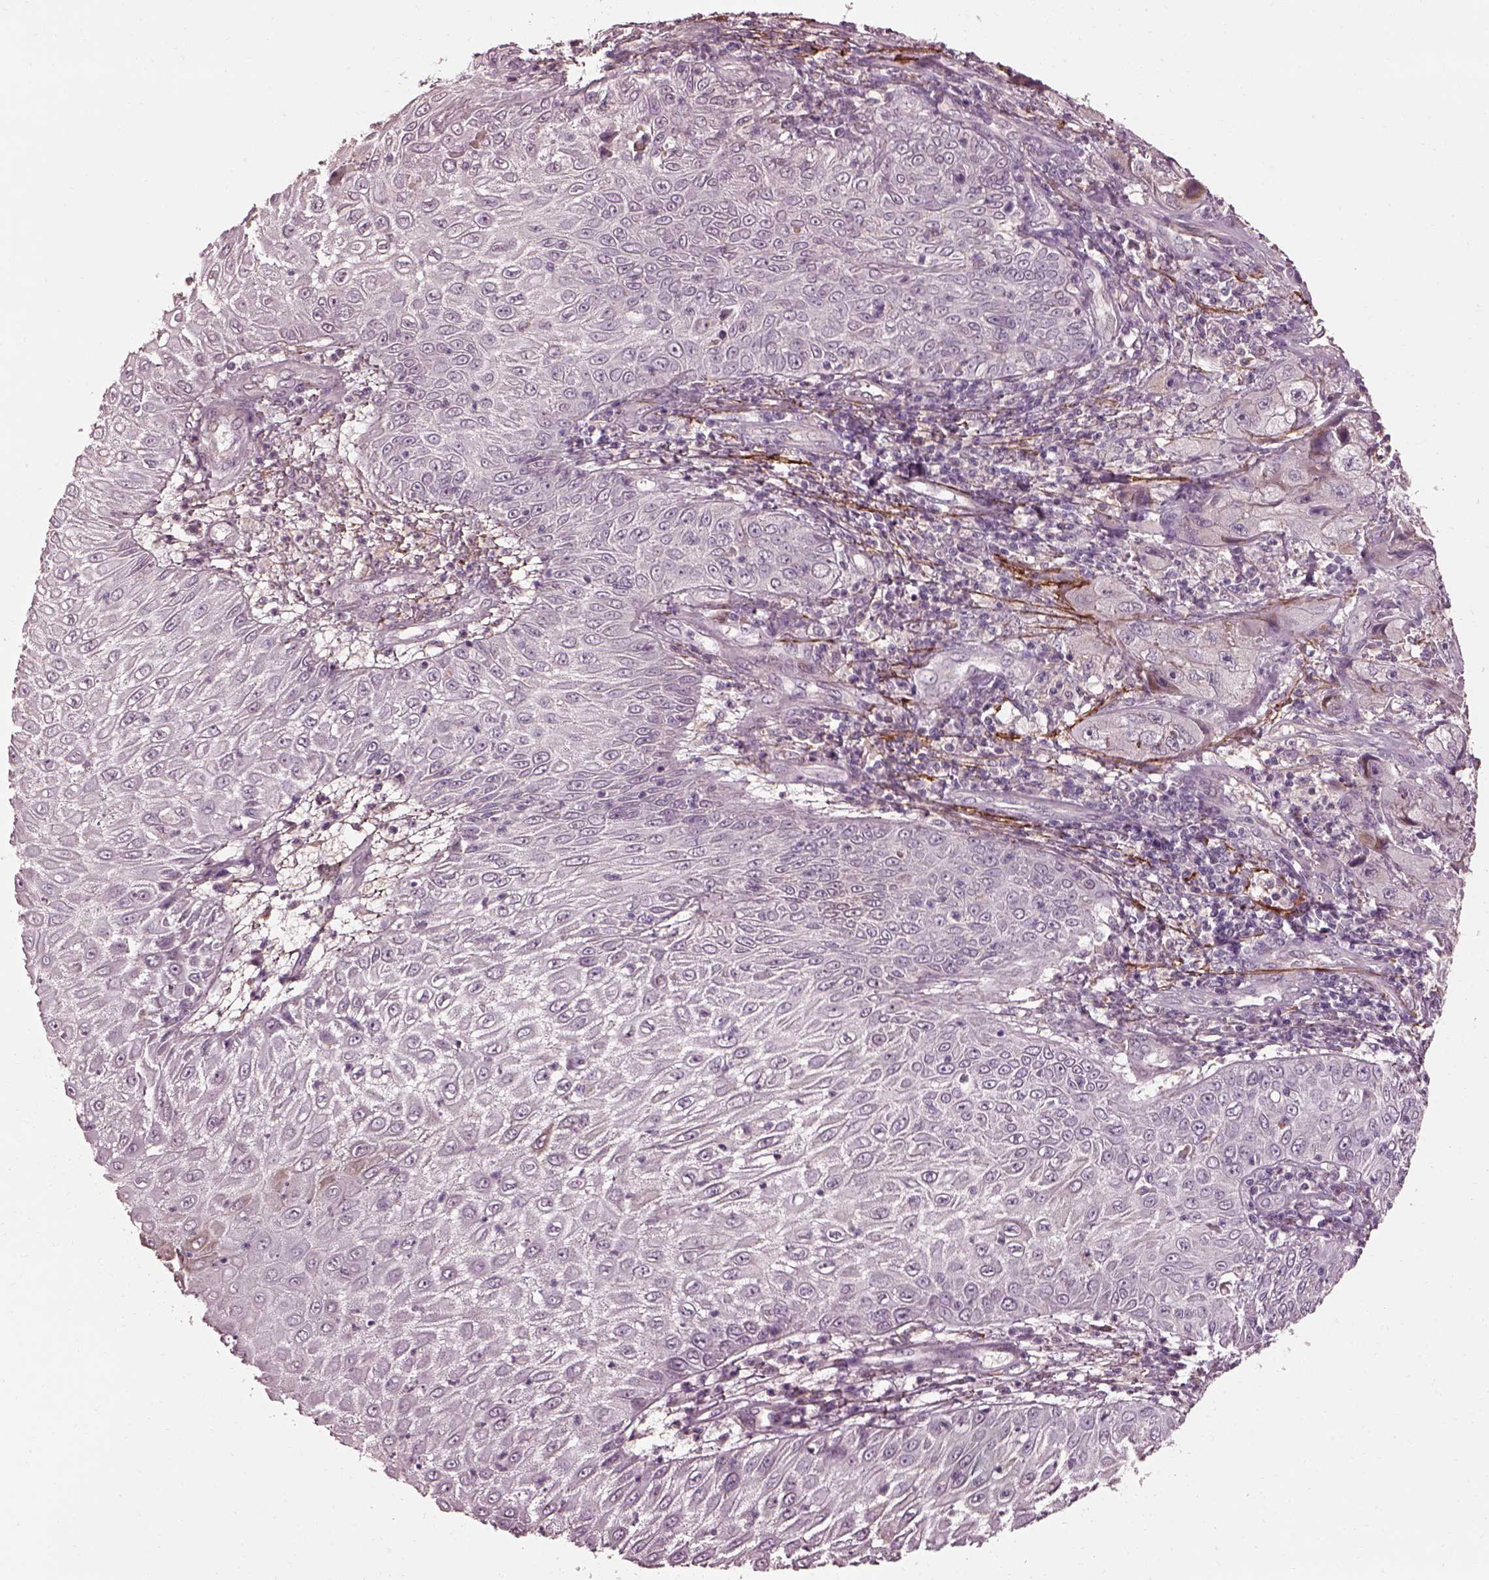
{"staining": {"intensity": "negative", "quantity": "none", "location": "none"}, "tissue": "skin cancer", "cell_type": "Tumor cells", "image_type": "cancer", "snomed": [{"axis": "morphology", "description": "Squamous cell carcinoma, NOS"}, {"axis": "topography", "description": "Skin"}, {"axis": "topography", "description": "Subcutis"}], "caption": "Immunohistochemistry (IHC) image of neoplastic tissue: human skin cancer stained with DAB displays no significant protein expression in tumor cells.", "gene": "EFEMP1", "patient": {"sex": "male", "age": 73}}